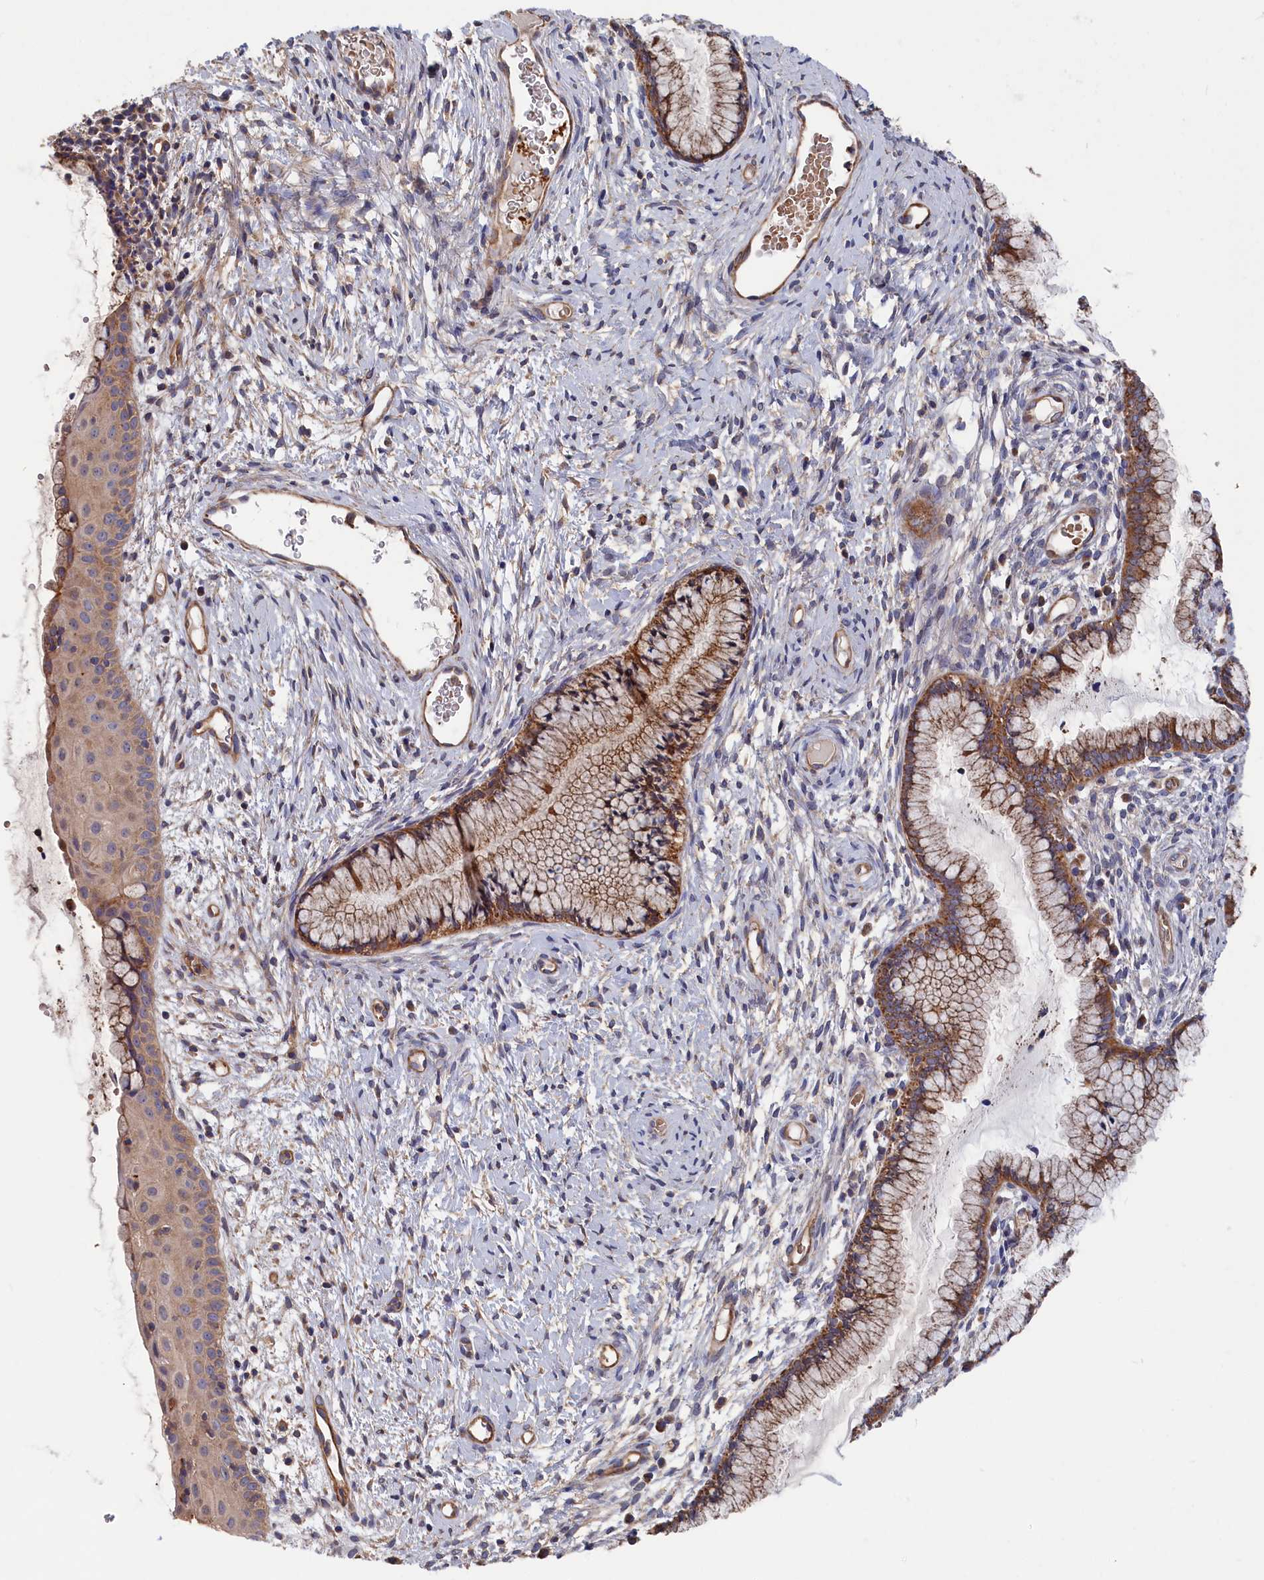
{"staining": {"intensity": "moderate", "quantity": "25%-75%", "location": "cytoplasmic/membranous"}, "tissue": "cervix", "cell_type": "Glandular cells", "image_type": "normal", "snomed": [{"axis": "morphology", "description": "Normal tissue, NOS"}, {"axis": "topography", "description": "Cervix"}], "caption": "Immunohistochemical staining of benign cervix demonstrates medium levels of moderate cytoplasmic/membranous staining in approximately 25%-75% of glandular cells.", "gene": "LDHD", "patient": {"sex": "female", "age": 42}}